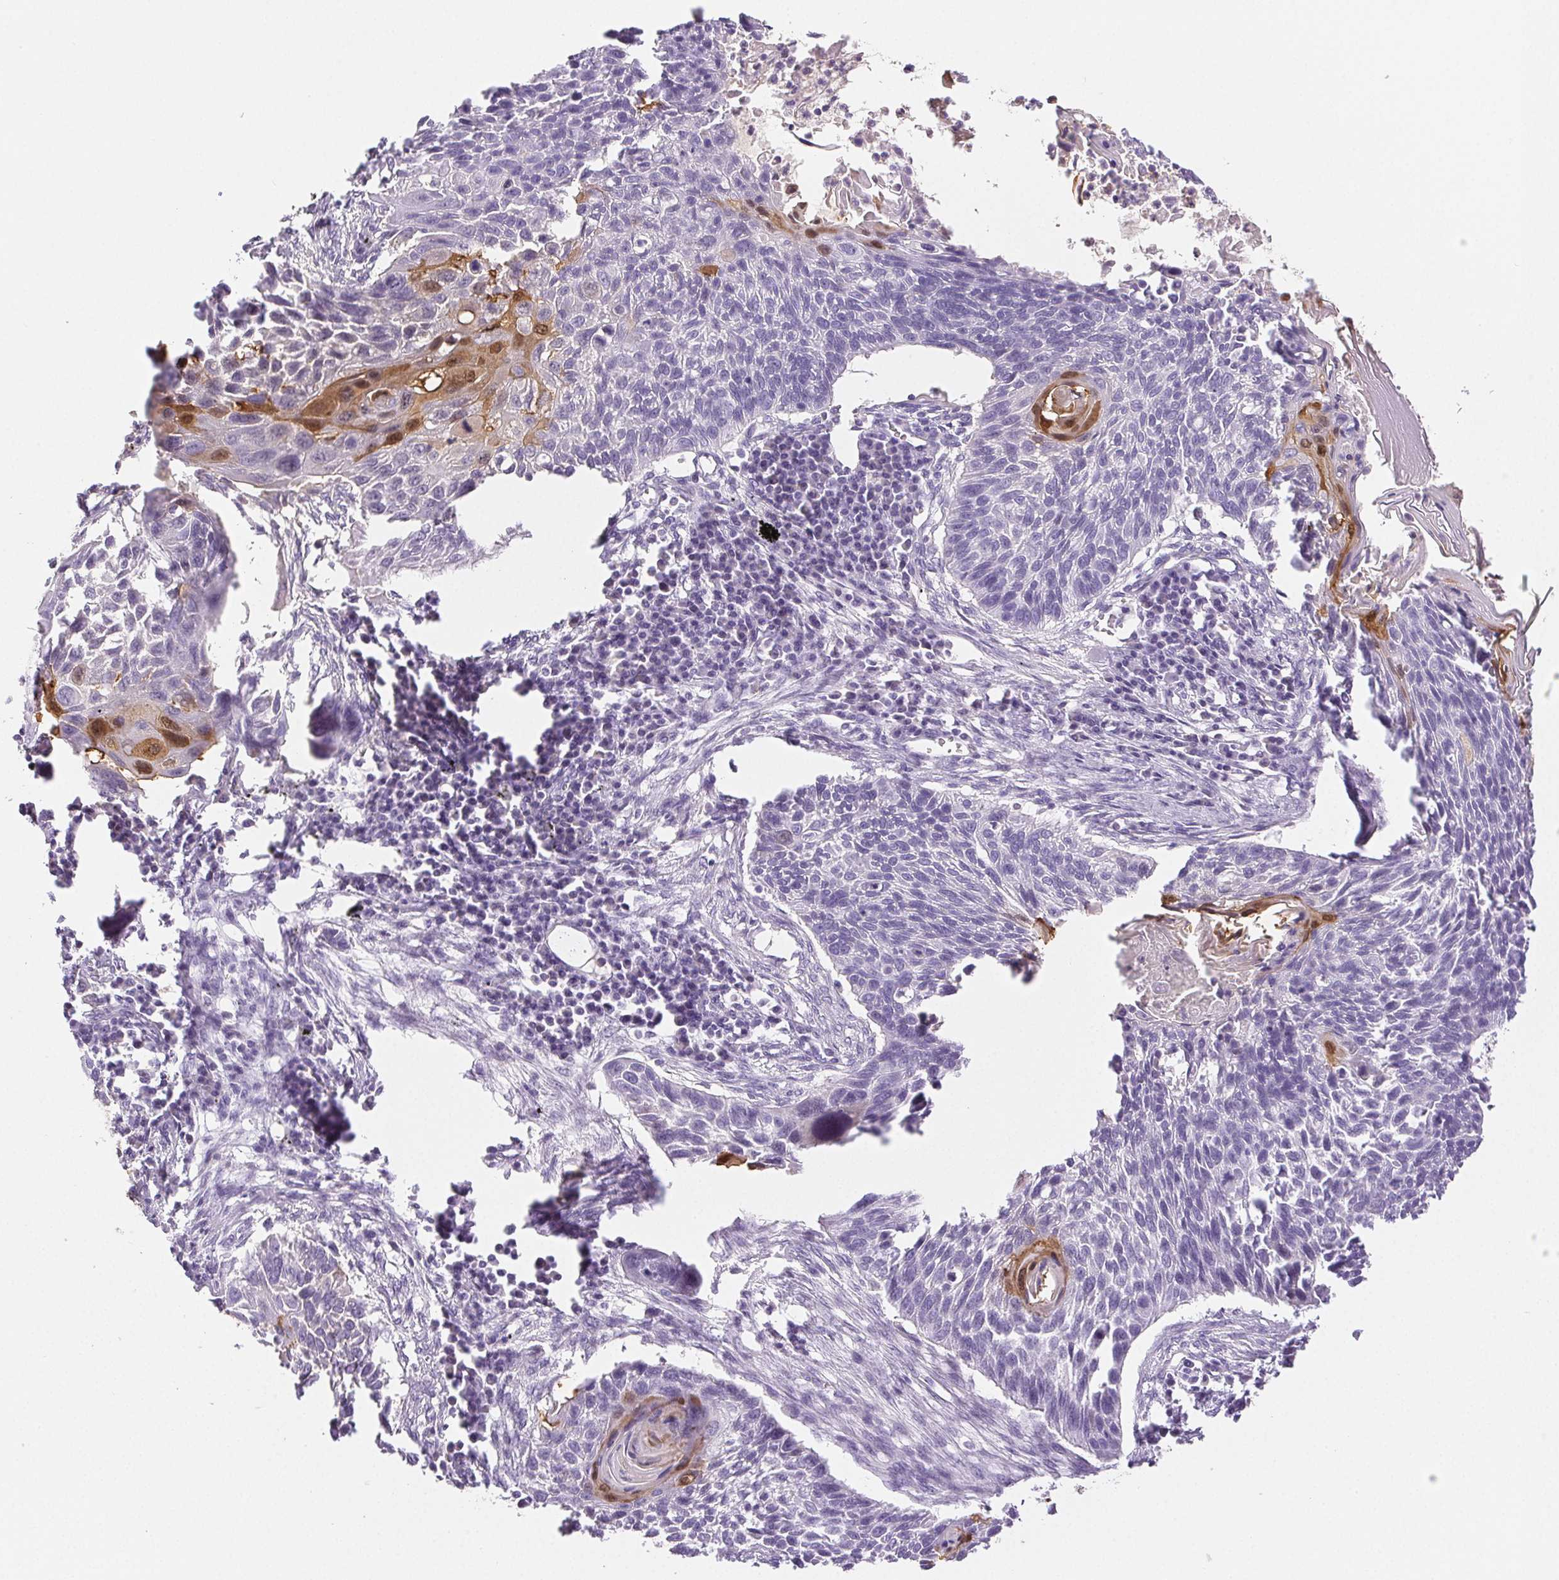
{"staining": {"intensity": "moderate", "quantity": "<25%", "location": "cytoplasmic/membranous,nuclear"}, "tissue": "lung cancer", "cell_type": "Tumor cells", "image_type": "cancer", "snomed": [{"axis": "morphology", "description": "Squamous cell carcinoma, NOS"}, {"axis": "topography", "description": "Lung"}], "caption": "Immunohistochemistry (IHC) histopathology image of neoplastic tissue: human lung squamous cell carcinoma stained using IHC shows low levels of moderate protein expression localized specifically in the cytoplasmic/membranous and nuclear of tumor cells, appearing as a cytoplasmic/membranous and nuclear brown color.", "gene": "SPRR3", "patient": {"sex": "male", "age": 78}}